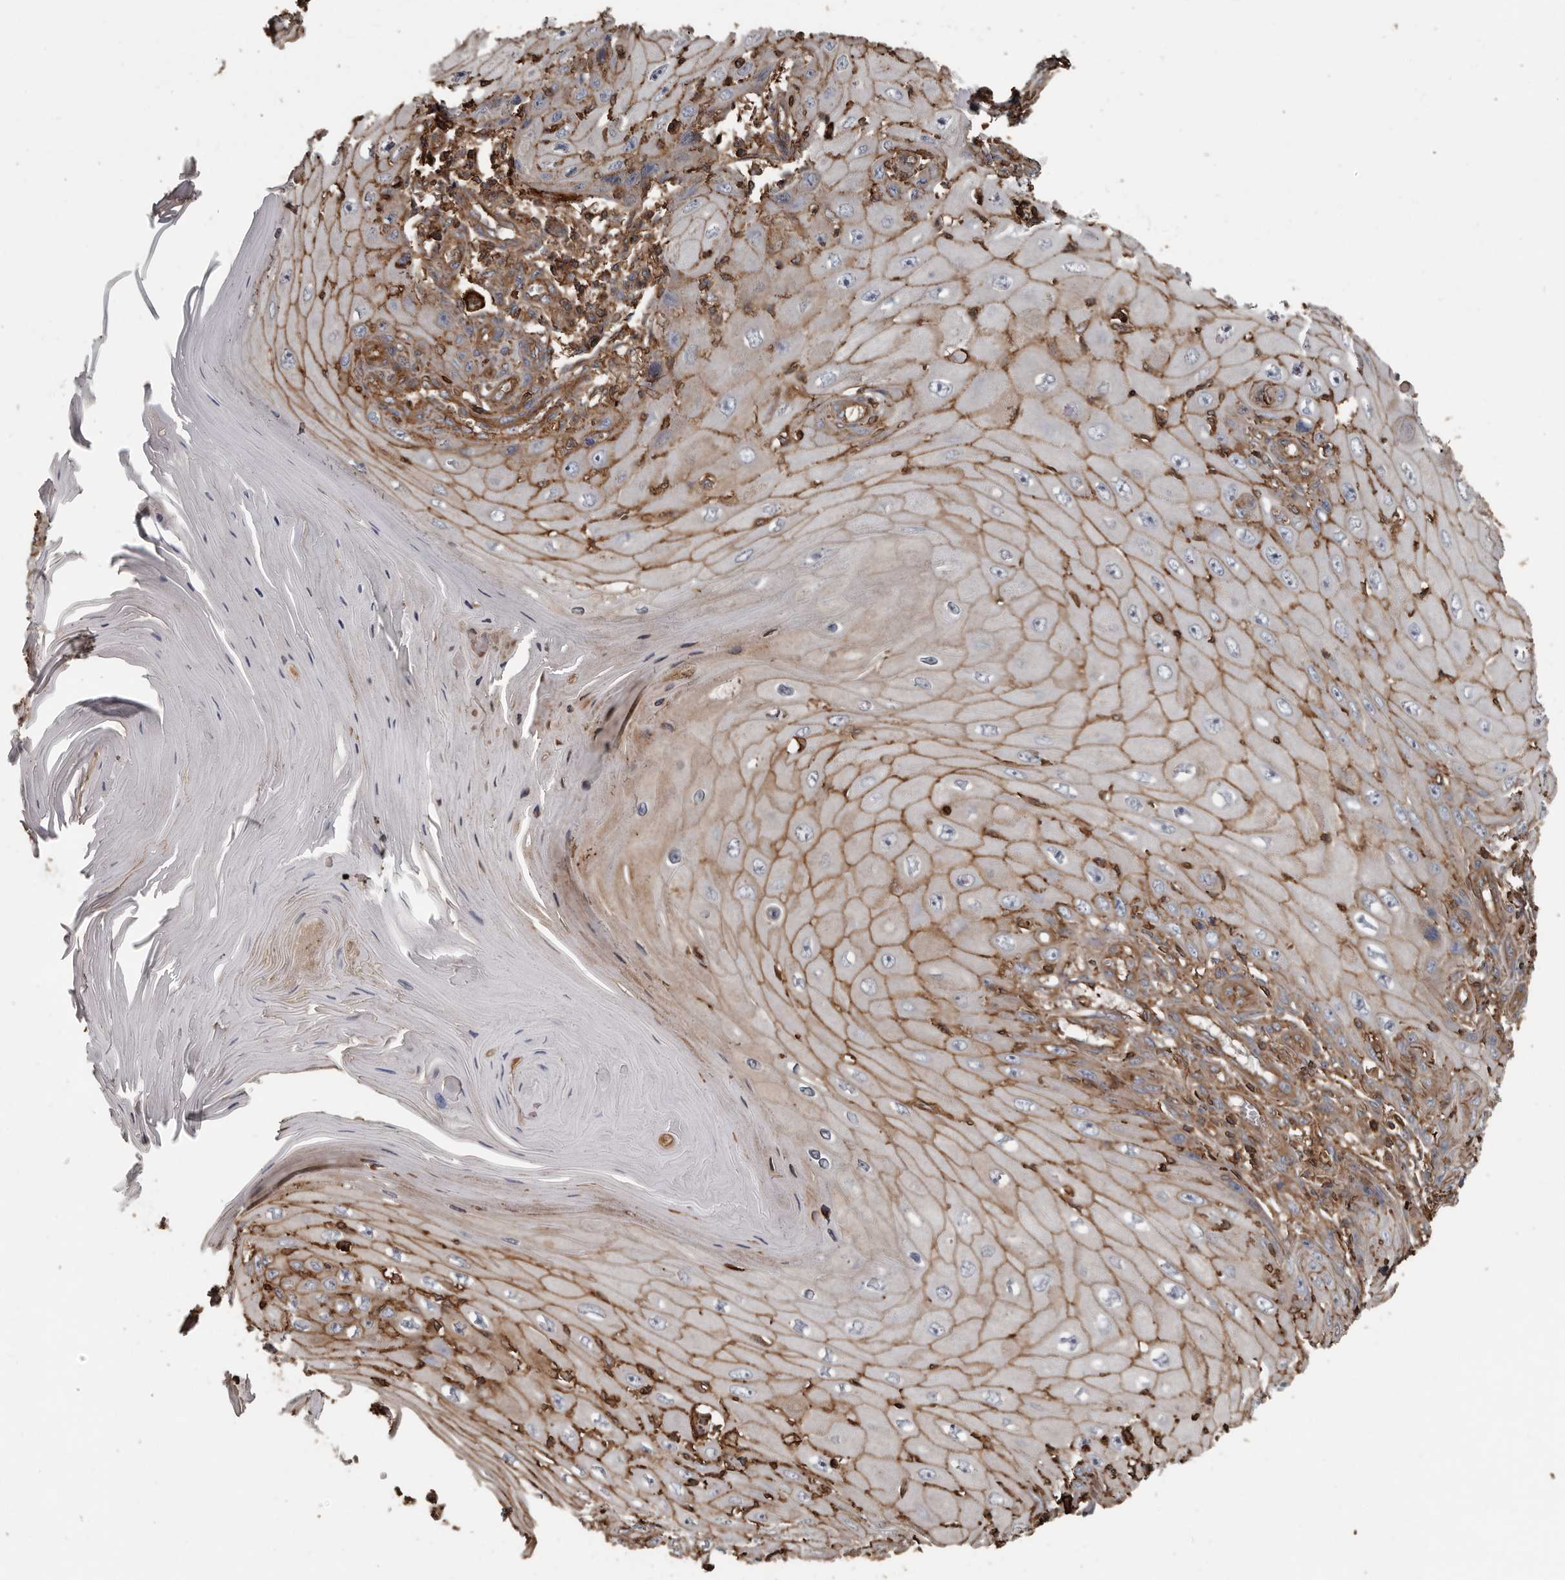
{"staining": {"intensity": "moderate", "quantity": "25%-75%", "location": "cytoplasmic/membranous"}, "tissue": "skin cancer", "cell_type": "Tumor cells", "image_type": "cancer", "snomed": [{"axis": "morphology", "description": "Squamous cell carcinoma, NOS"}, {"axis": "topography", "description": "Skin"}], "caption": "Squamous cell carcinoma (skin) stained with immunohistochemistry demonstrates moderate cytoplasmic/membranous staining in approximately 25%-75% of tumor cells. (DAB (3,3'-diaminobenzidine) IHC, brown staining for protein, blue staining for nuclei).", "gene": "DENND6B", "patient": {"sex": "female", "age": 73}}